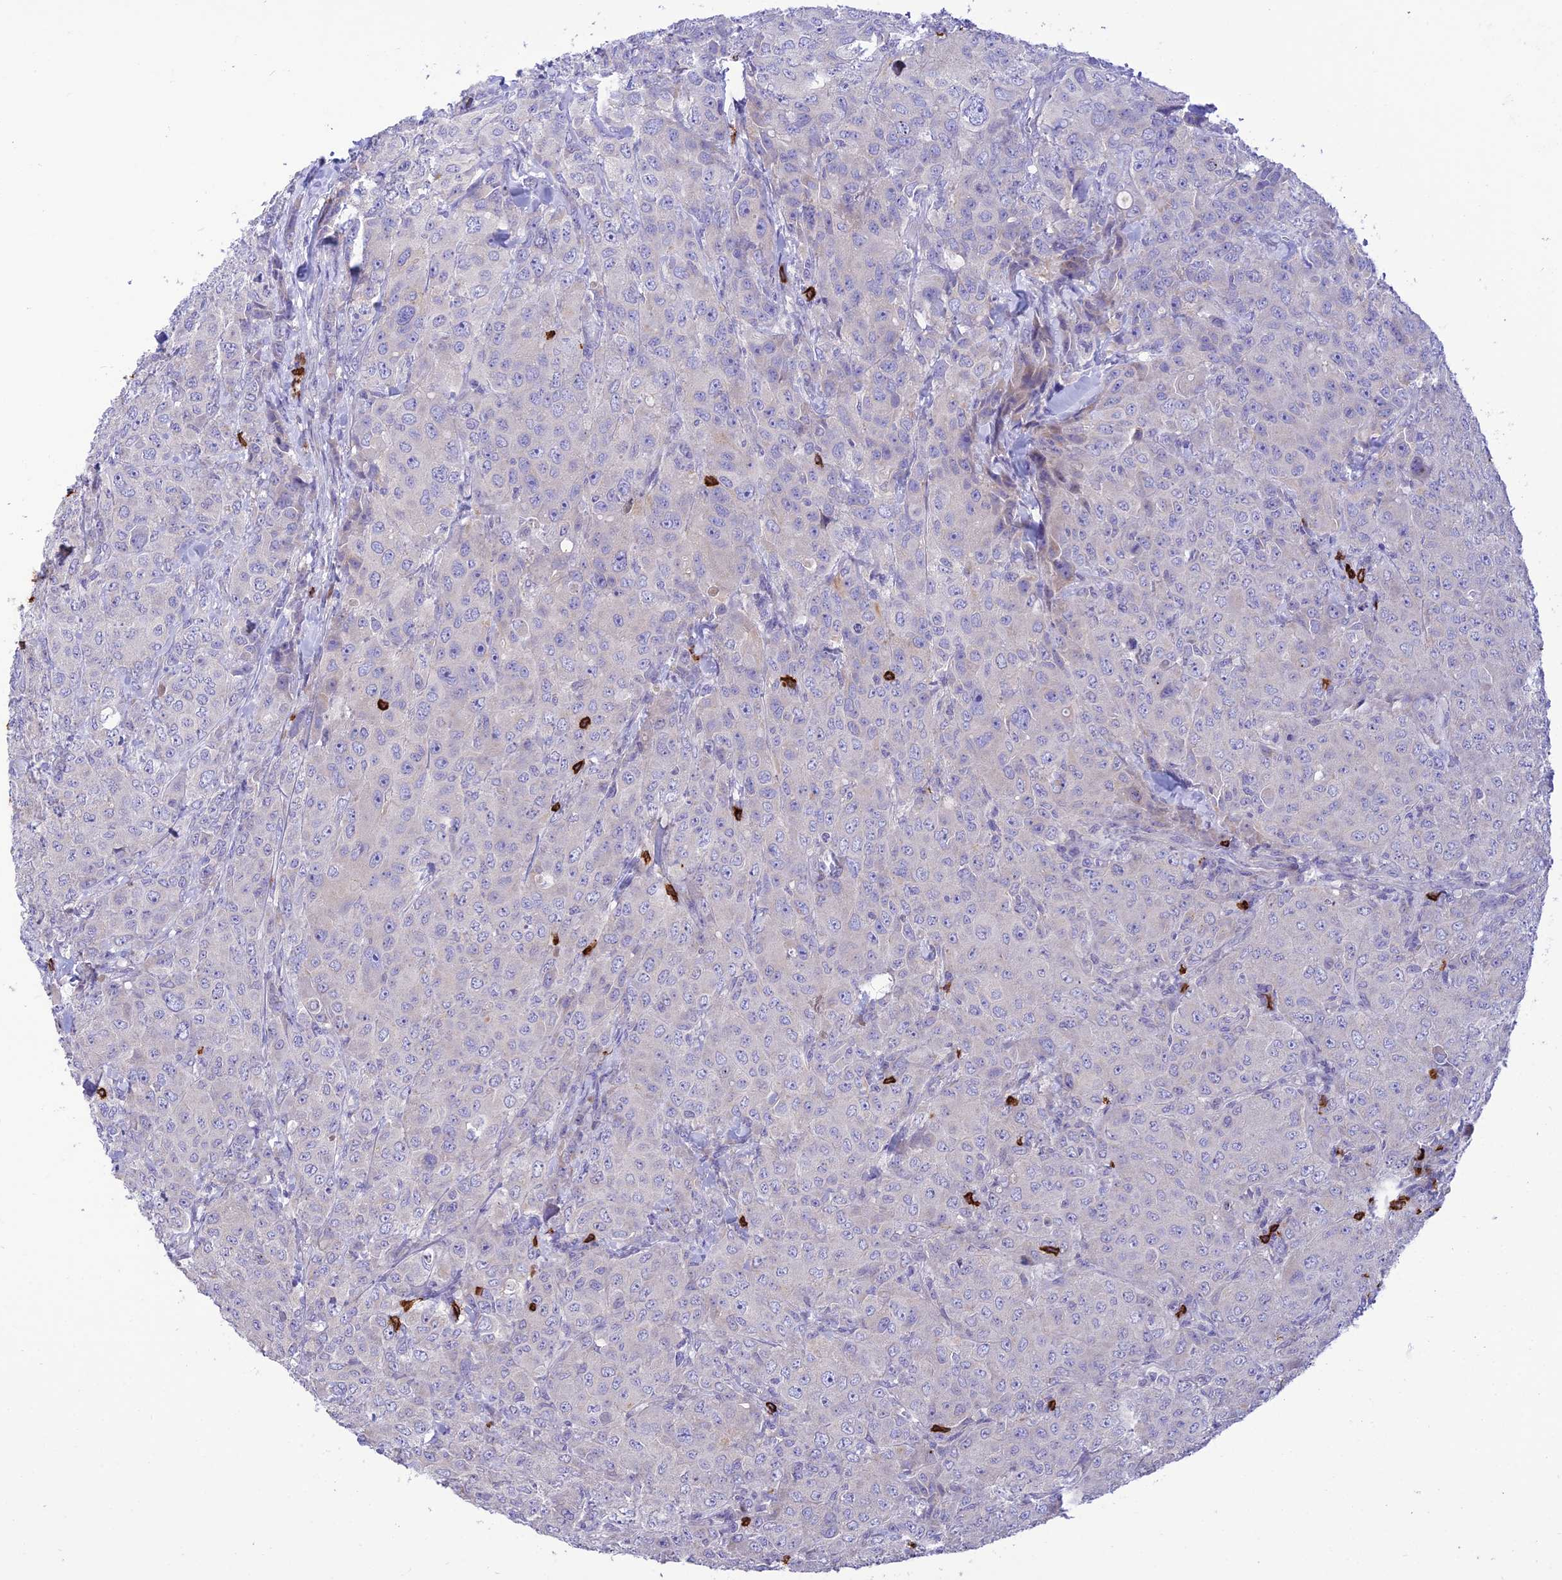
{"staining": {"intensity": "negative", "quantity": "none", "location": "none"}, "tissue": "breast cancer", "cell_type": "Tumor cells", "image_type": "cancer", "snomed": [{"axis": "morphology", "description": "Duct carcinoma"}, {"axis": "topography", "description": "Breast"}], "caption": "Immunohistochemistry (IHC) image of neoplastic tissue: human invasive ductal carcinoma (breast) stained with DAB (3,3'-diaminobenzidine) shows no significant protein positivity in tumor cells.", "gene": "PTPRCAP", "patient": {"sex": "female", "age": 43}}